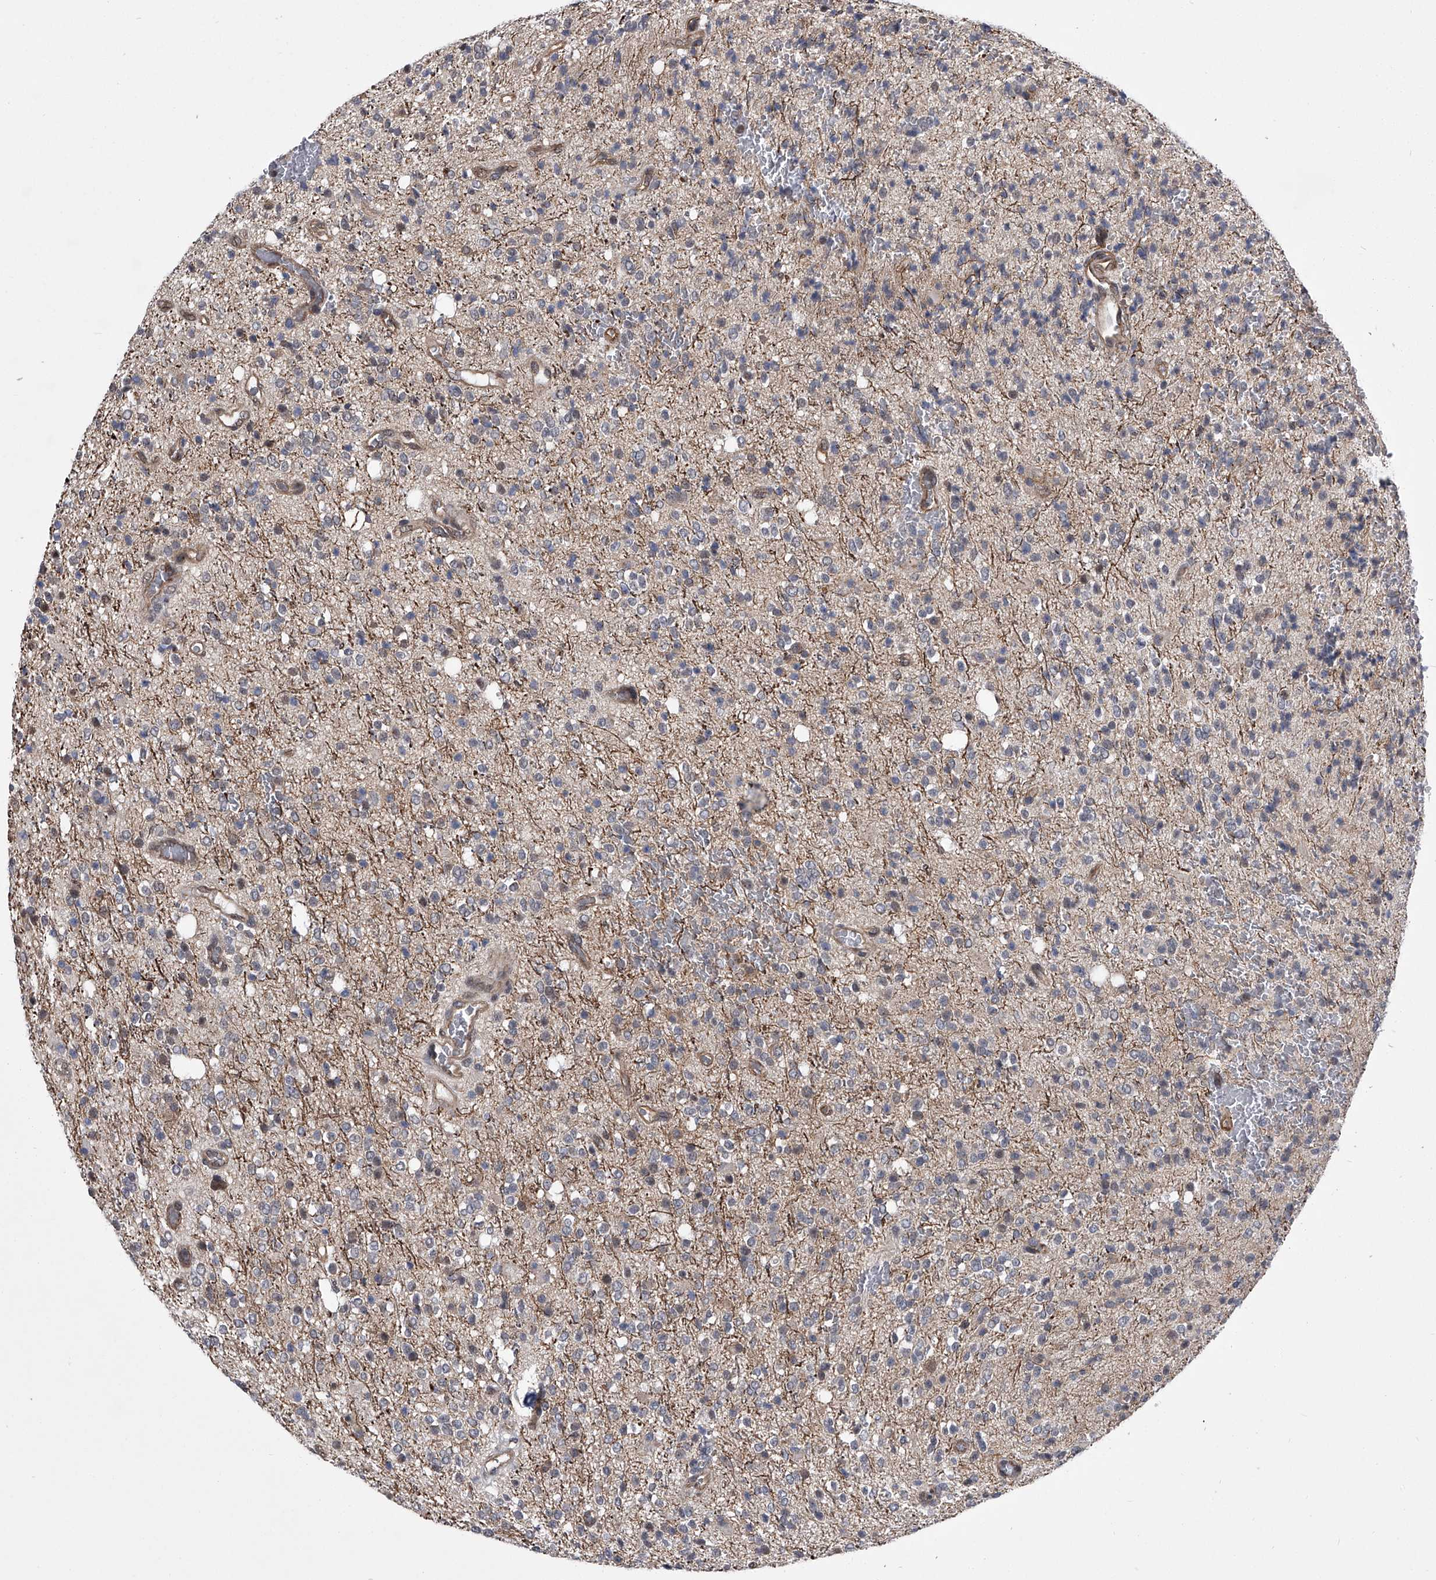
{"staining": {"intensity": "negative", "quantity": "none", "location": "none"}, "tissue": "glioma", "cell_type": "Tumor cells", "image_type": "cancer", "snomed": [{"axis": "morphology", "description": "Glioma, malignant, High grade"}, {"axis": "topography", "description": "Brain"}], "caption": "High magnification brightfield microscopy of high-grade glioma (malignant) stained with DAB (brown) and counterstained with hematoxylin (blue): tumor cells show no significant expression.", "gene": "ZNF76", "patient": {"sex": "male", "age": 34}}